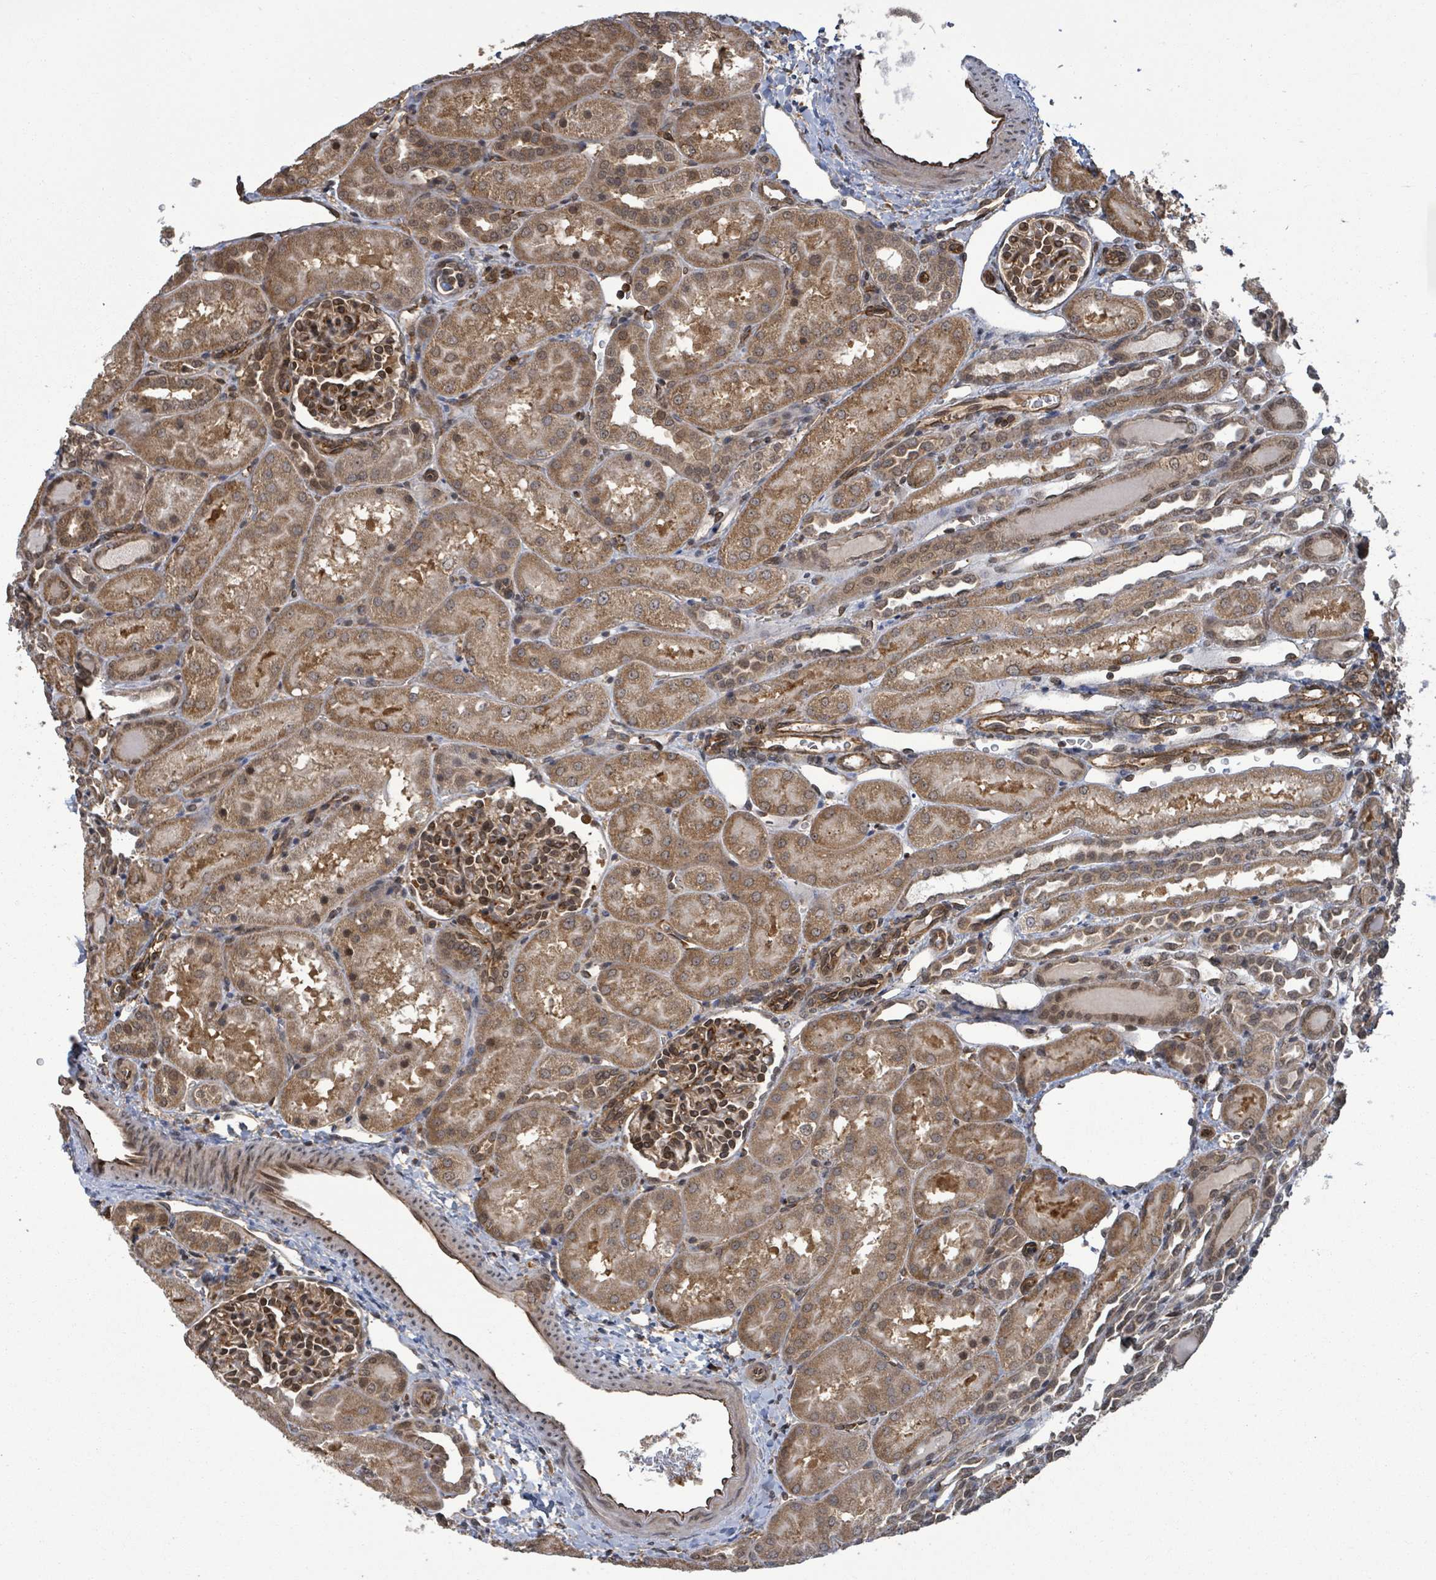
{"staining": {"intensity": "moderate", "quantity": ">75%", "location": "cytoplasmic/membranous,nuclear"}, "tissue": "kidney", "cell_type": "Cells in glomeruli", "image_type": "normal", "snomed": [{"axis": "morphology", "description": "Normal tissue, NOS"}, {"axis": "topography", "description": "Kidney"}], "caption": "A photomicrograph of human kidney stained for a protein displays moderate cytoplasmic/membranous,nuclear brown staining in cells in glomeruli.", "gene": "ENSG00000256500", "patient": {"sex": "male", "age": 1}}